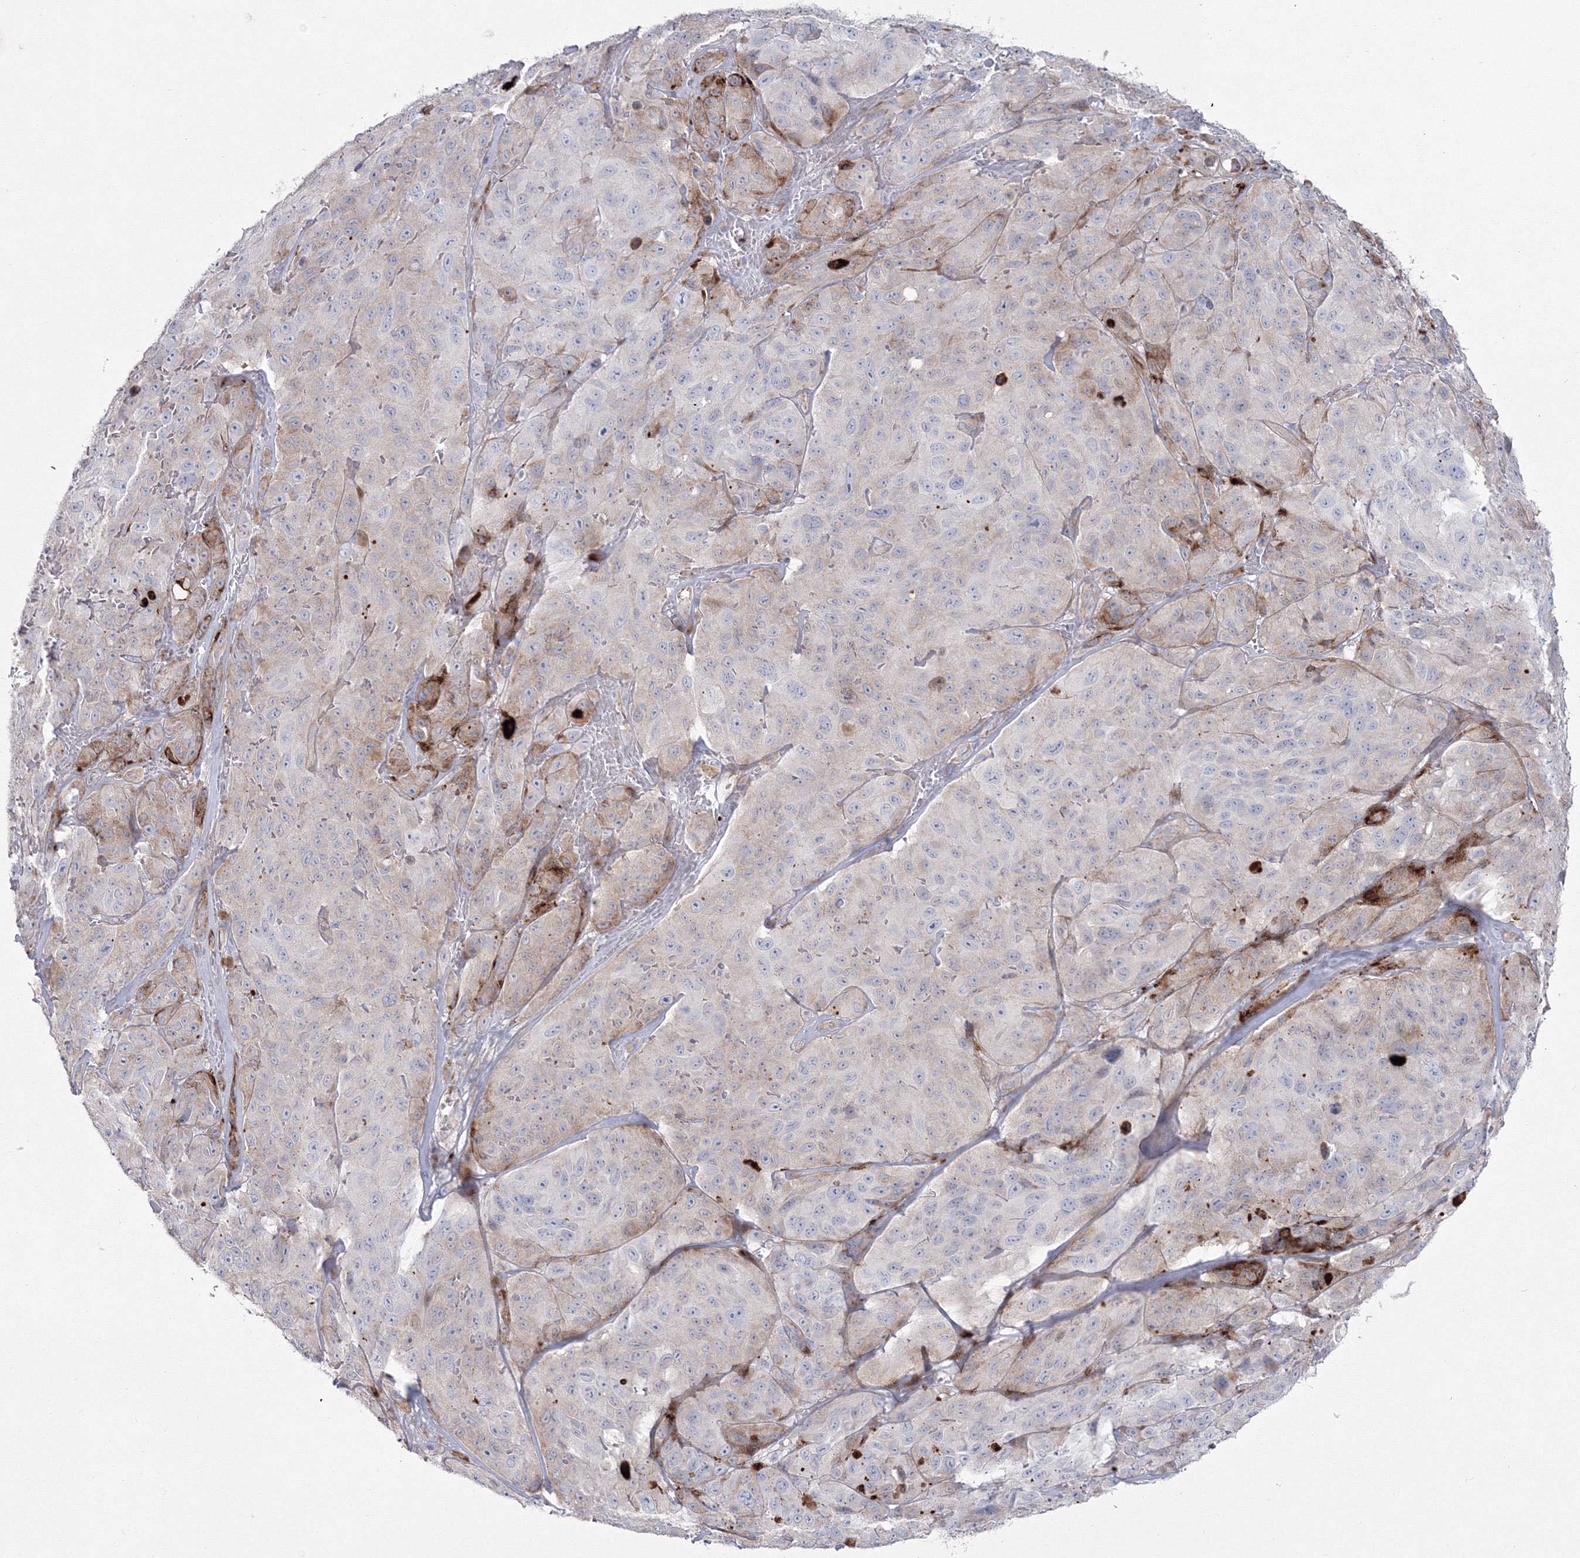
{"staining": {"intensity": "negative", "quantity": "none", "location": "none"}, "tissue": "melanoma", "cell_type": "Tumor cells", "image_type": "cancer", "snomed": [{"axis": "morphology", "description": "Malignant melanoma, NOS"}, {"axis": "topography", "description": "Skin"}], "caption": "Tumor cells are negative for brown protein staining in melanoma.", "gene": "HYAL2", "patient": {"sex": "male", "age": 66}}